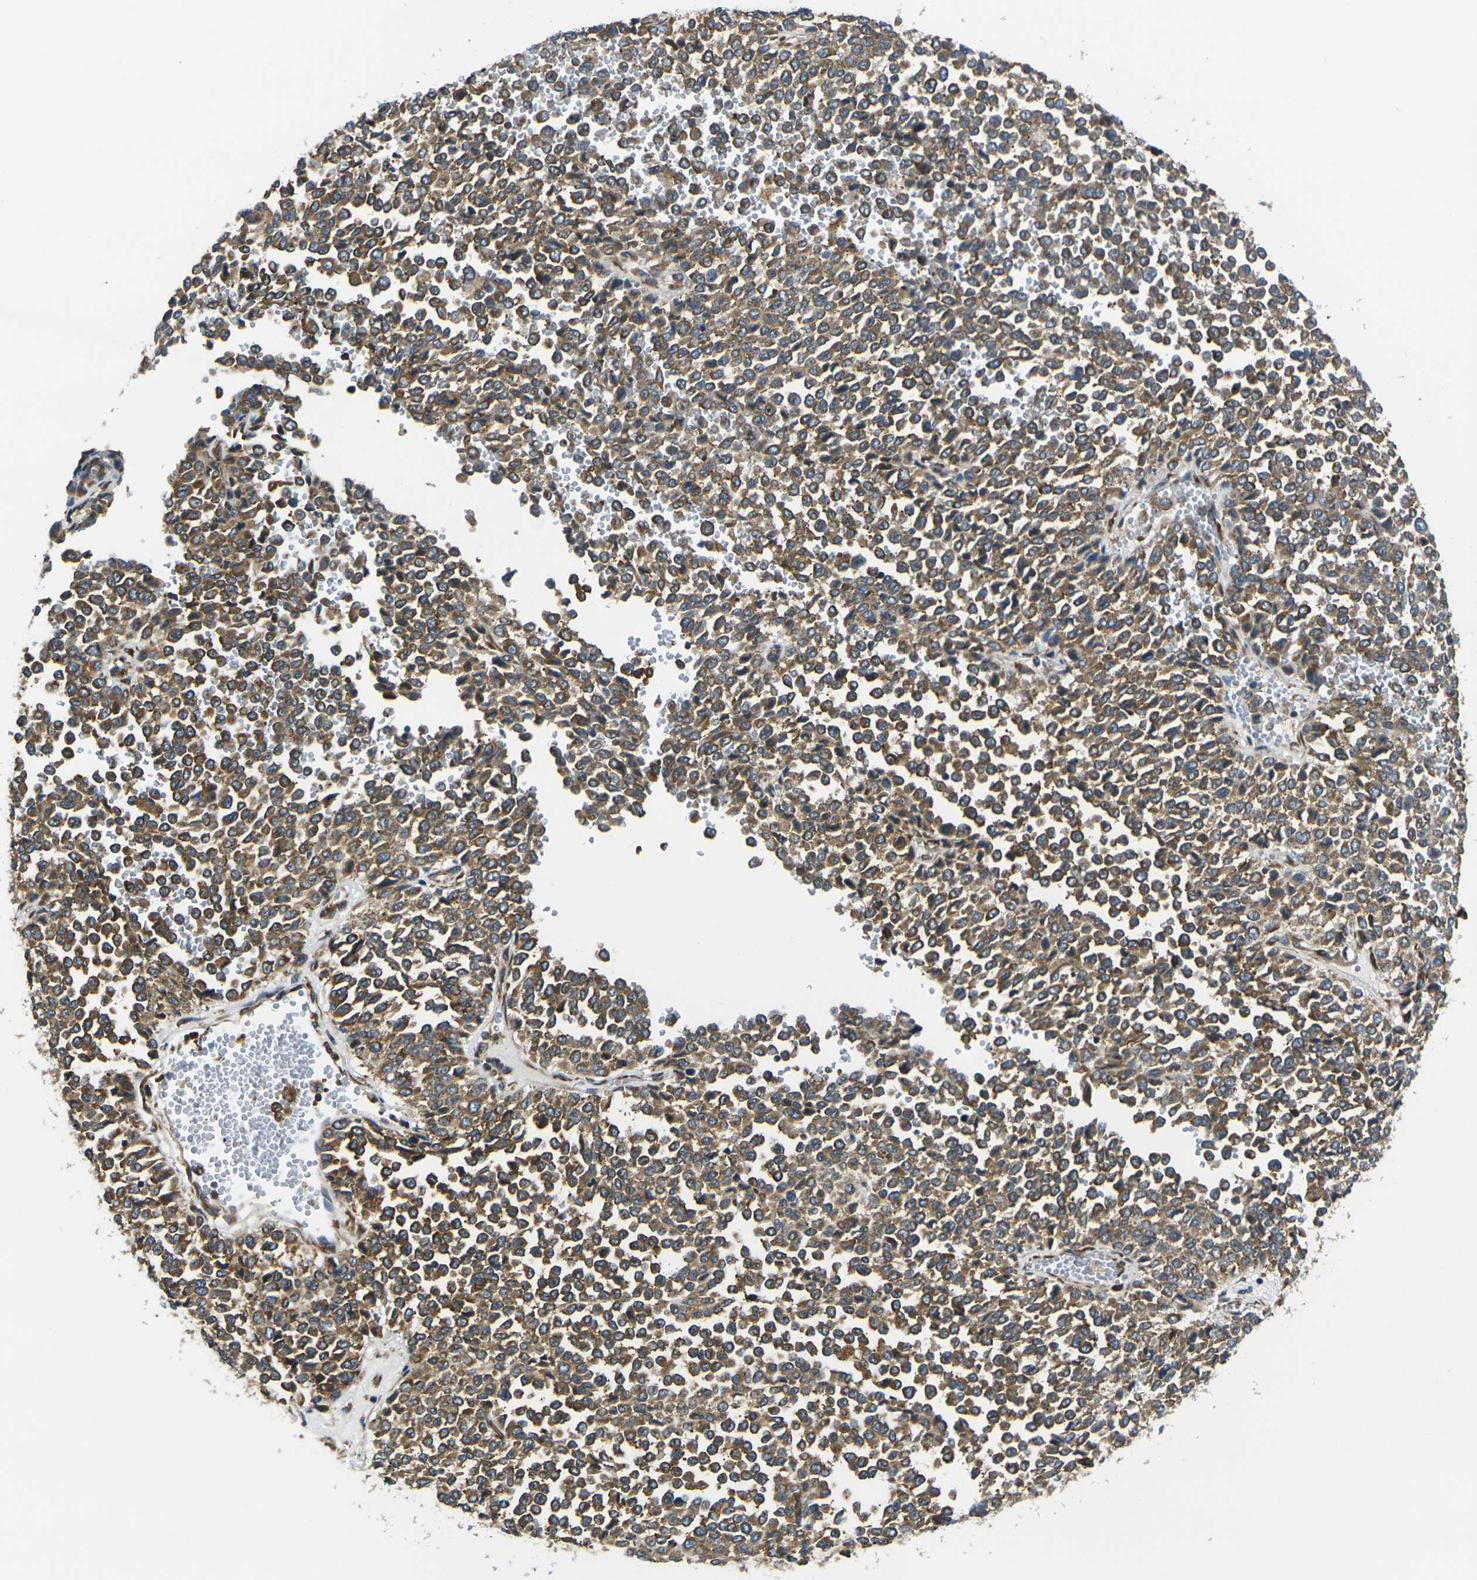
{"staining": {"intensity": "strong", "quantity": ">75%", "location": "cytoplasmic/membranous"}, "tissue": "melanoma", "cell_type": "Tumor cells", "image_type": "cancer", "snomed": [{"axis": "morphology", "description": "Malignant melanoma, Metastatic site"}, {"axis": "topography", "description": "Pancreas"}], "caption": "A histopathology image of human melanoma stained for a protein shows strong cytoplasmic/membranous brown staining in tumor cells. The protein is stained brown, and the nuclei are stained in blue (DAB (3,3'-diaminobenzidine) IHC with brightfield microscopy, high magnification).", "gene": "RPSA", "patient": {"sex": "female", "age": 30}}